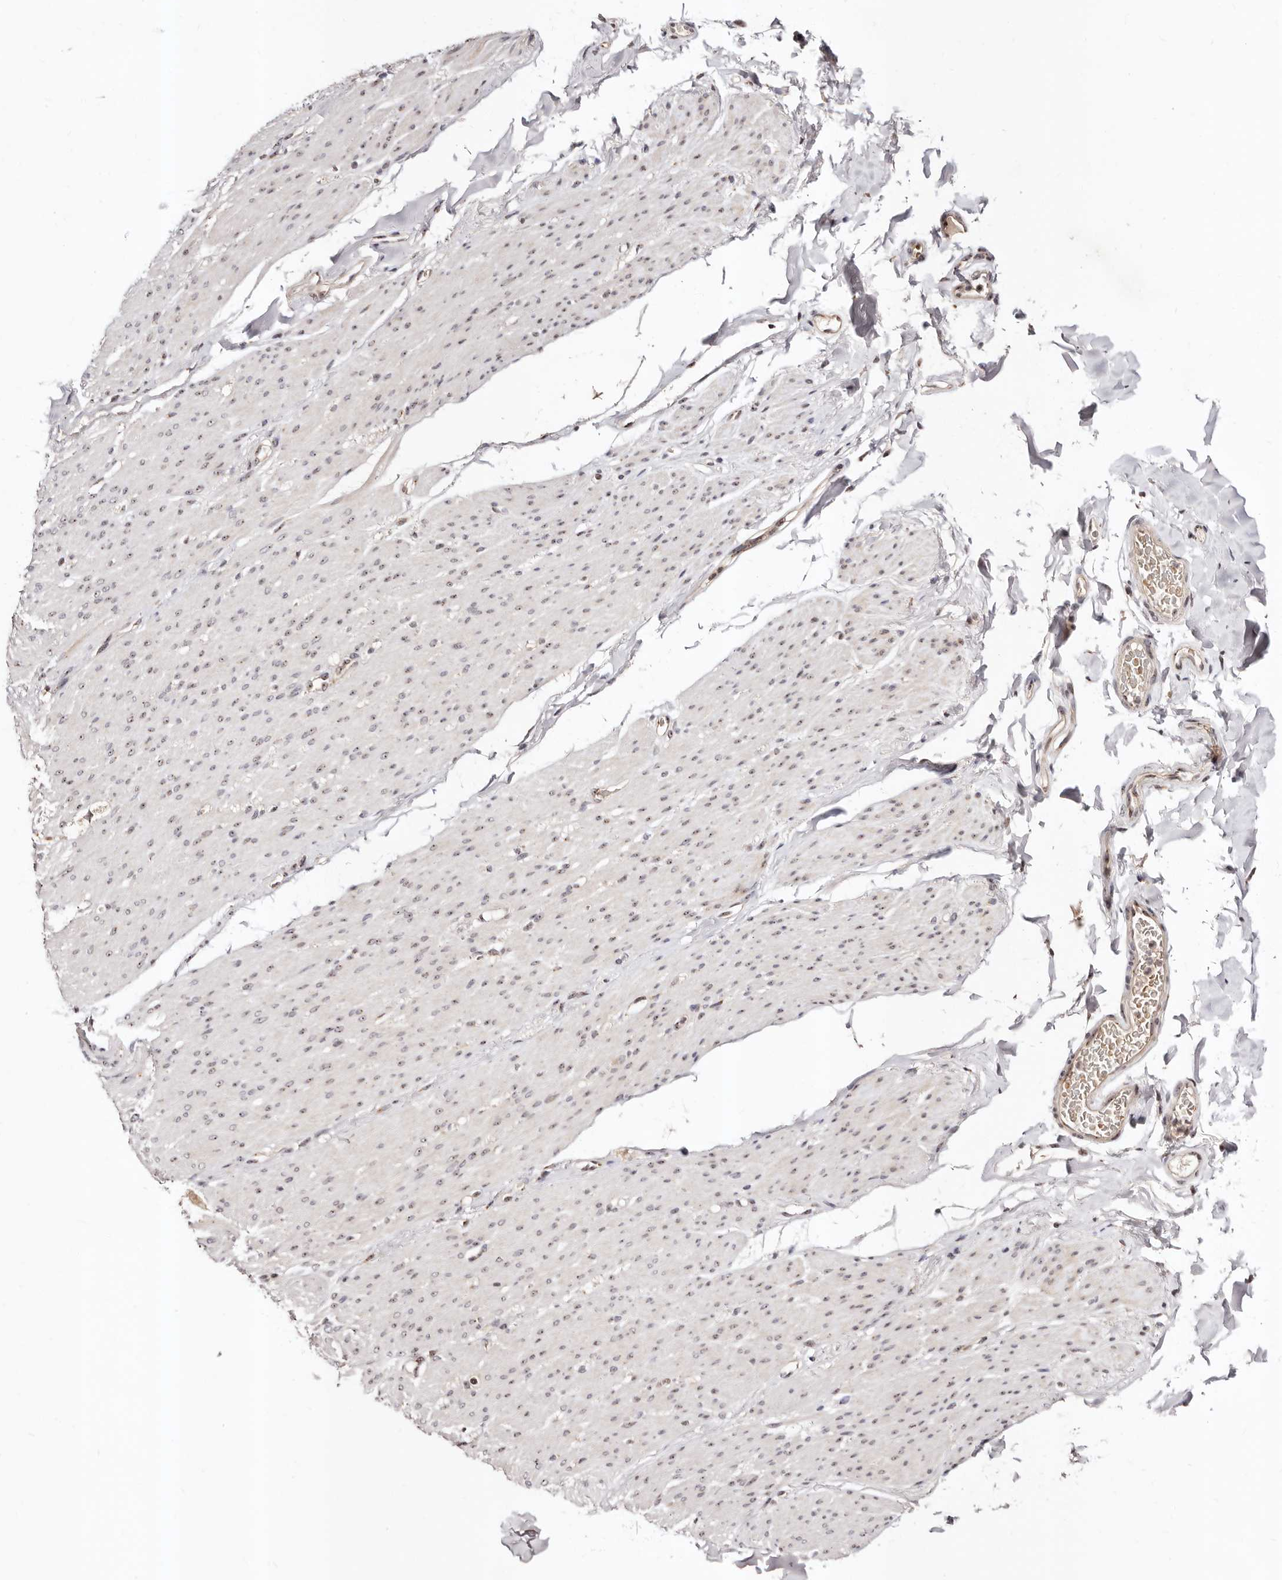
{"staining": {"intensity": "weak", "quantity": "25%-75%", "location": "nuclear"}, "tissue": "smooth muscle", "cell_type": "Smooth muscle cells", "image_type": "normal", "snomed": [{"axis": "morphology", "description": "Normal tissue, NOS"}, {"axis": "topography", "description": "Colon"}, {"axis": "topography", "description": "Peripheral nerve tissue"}], "caption": "A brown stain shows weak nuclear staining of a protein in smooth muscle cells of unremarkable smooth muscle. (IHC, brightfield microscopy, high magnification).", "gene": "APOL6", "patient": {"sex": "female", "age": 61}}